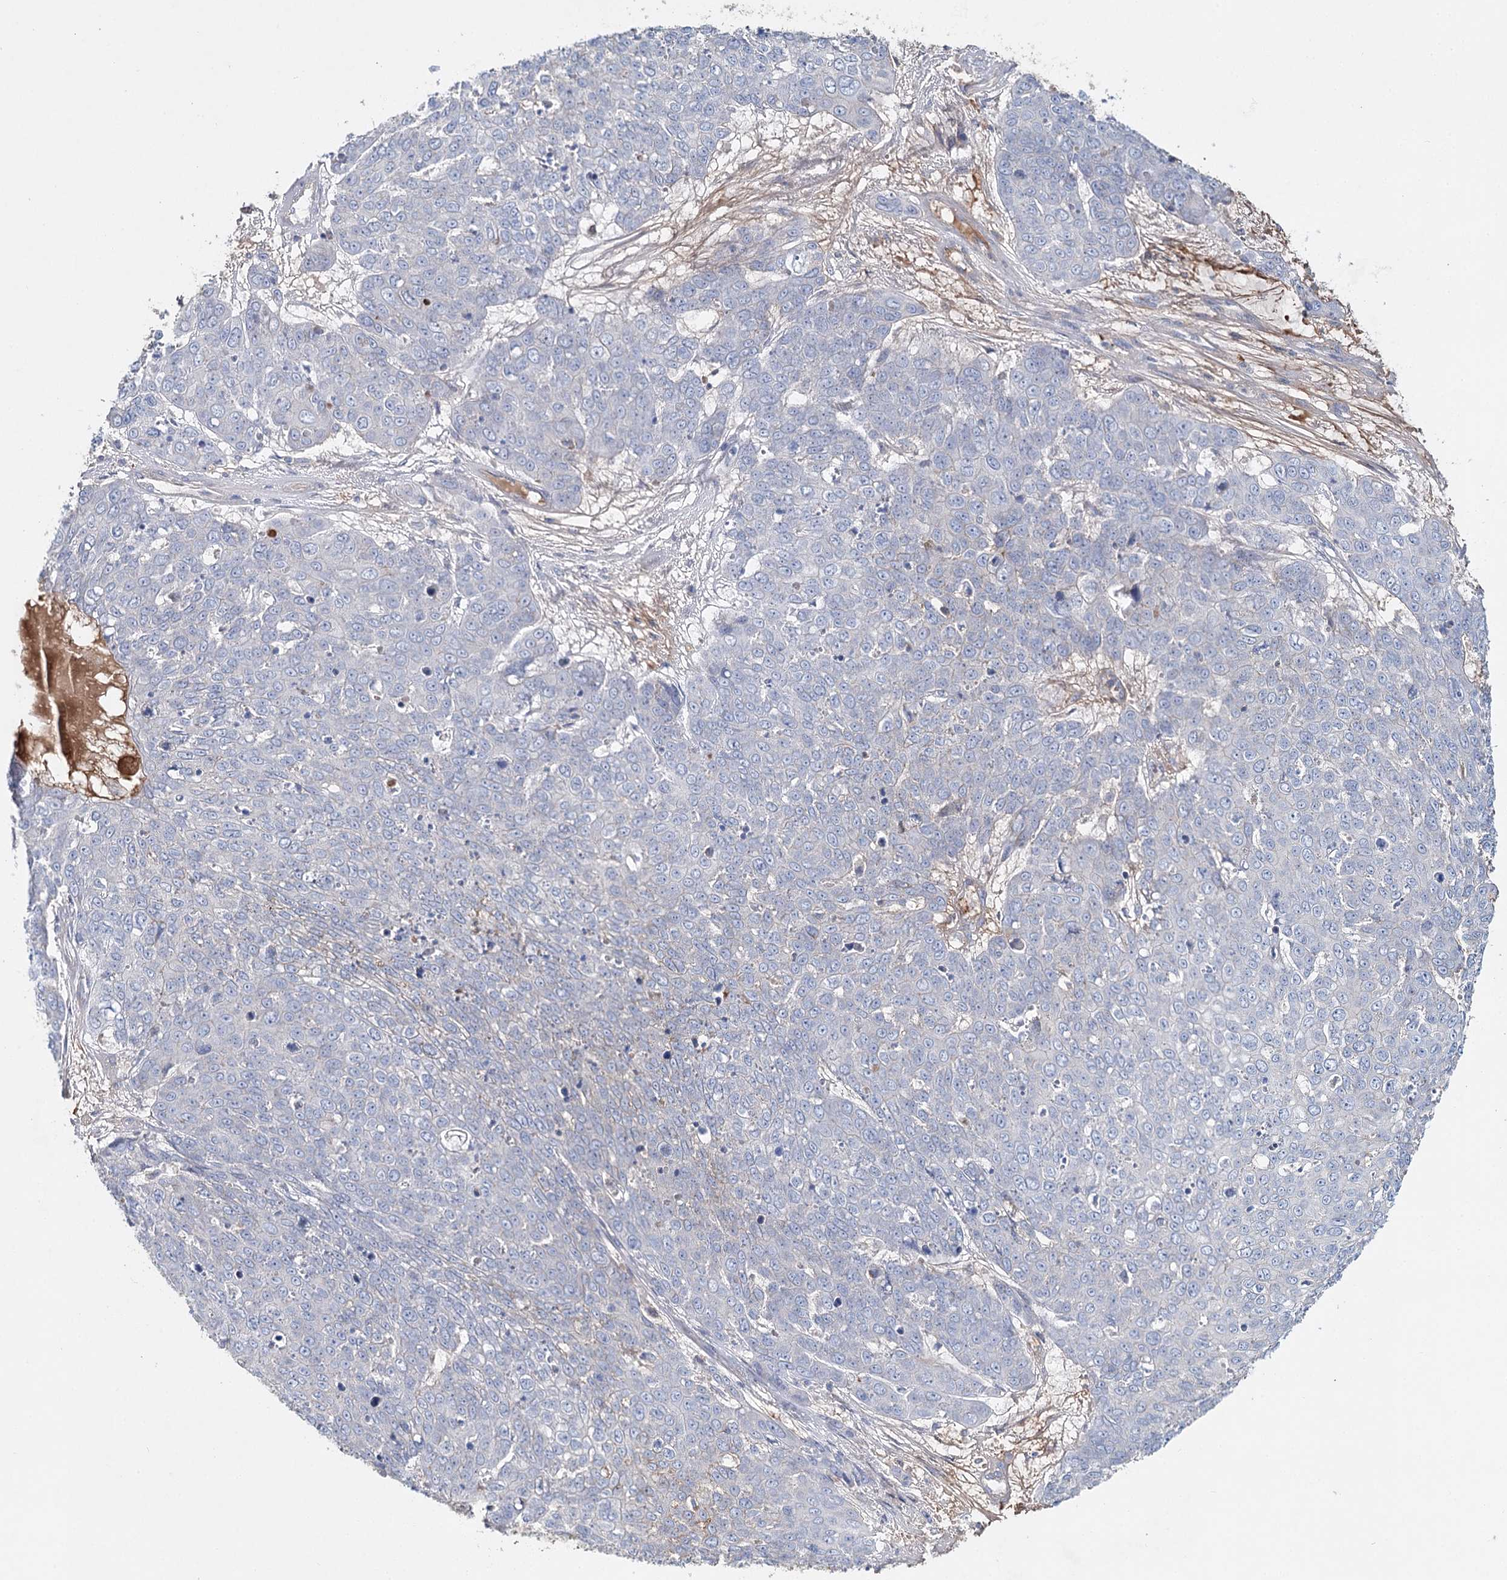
{"staining": {"intensity": "negative", "quantity": "none", "location": "none"}, "tissue": "skin cancer", "cell_type": "Tumor cells", "image_type": "cancer", "snomed": [{"axis": "morphology", "description": "Squamous cell carcinoma, NOS"}, {"axis": "topography", "description": "Skin"}], "caption": "The immunohistochemistry micrograph has no significant staining in tumor cells of skin cancer (squamous cell carcinoma) tissue.", "gene": "ALKBH8", "patient": {"sex": "male", "age": 71}}